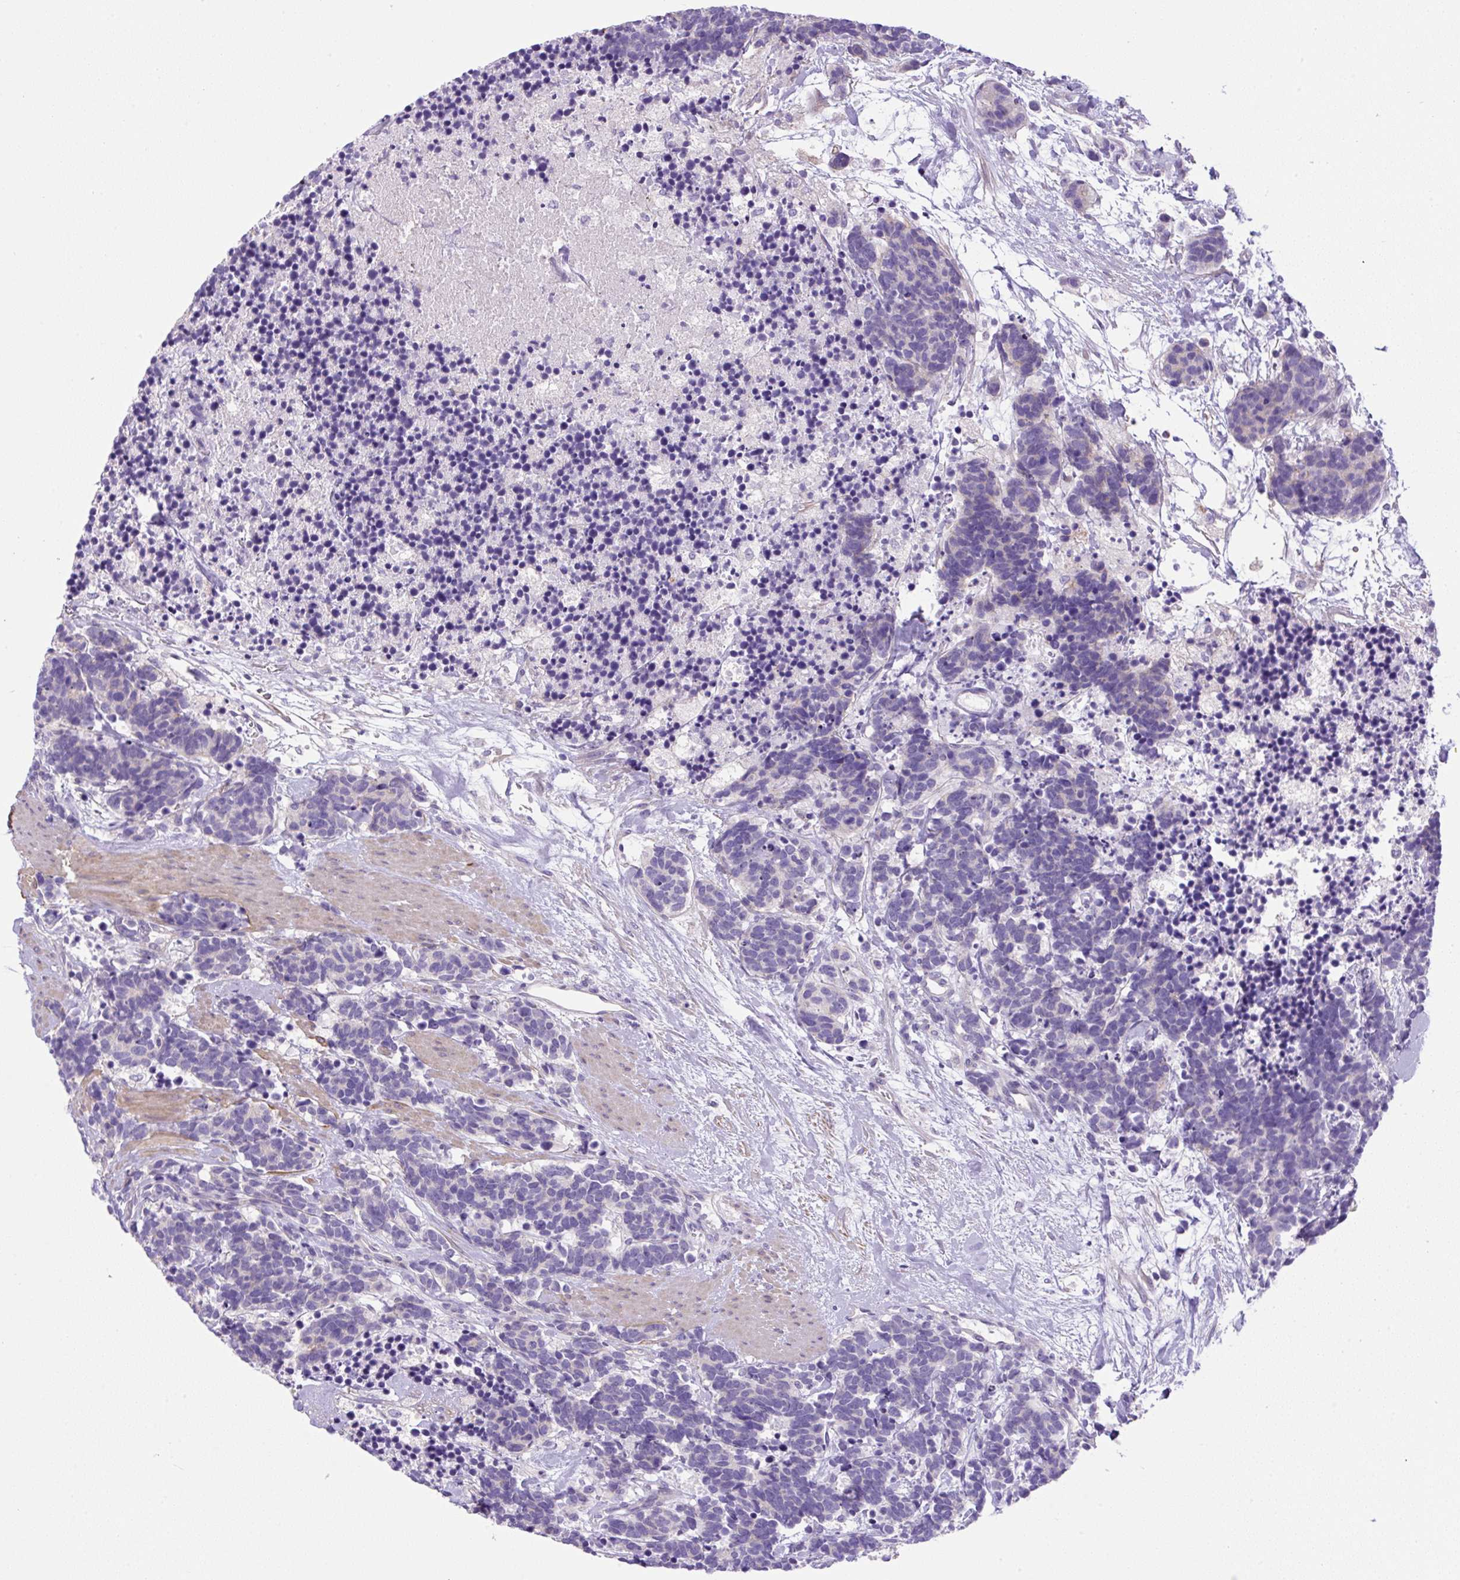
{"staining": {"intensity": "negative", "quantity": "none", "location": "none"}, "tissue": "carcinoid", "cell_type": "Tumor cells", "image_type": "cancer", "snomed": [{"axis": "morphology", "description": "Carcinoma, NOS"}, {"axis": "morphology", "description": "Carcinoid, malignant, NOS"}, {"axis": "topography", "description": "Prostate"}], "caption": "Immunohistochemistry (IHC) photomicrograph of neoplastic tissue: carcinoid stained with DAB (3,3'-diaminobenzidine) reveals no significant protein positivity in tumor cells.", "gene": "NPTN", "patient": {"sex": "male", "age": 57}}